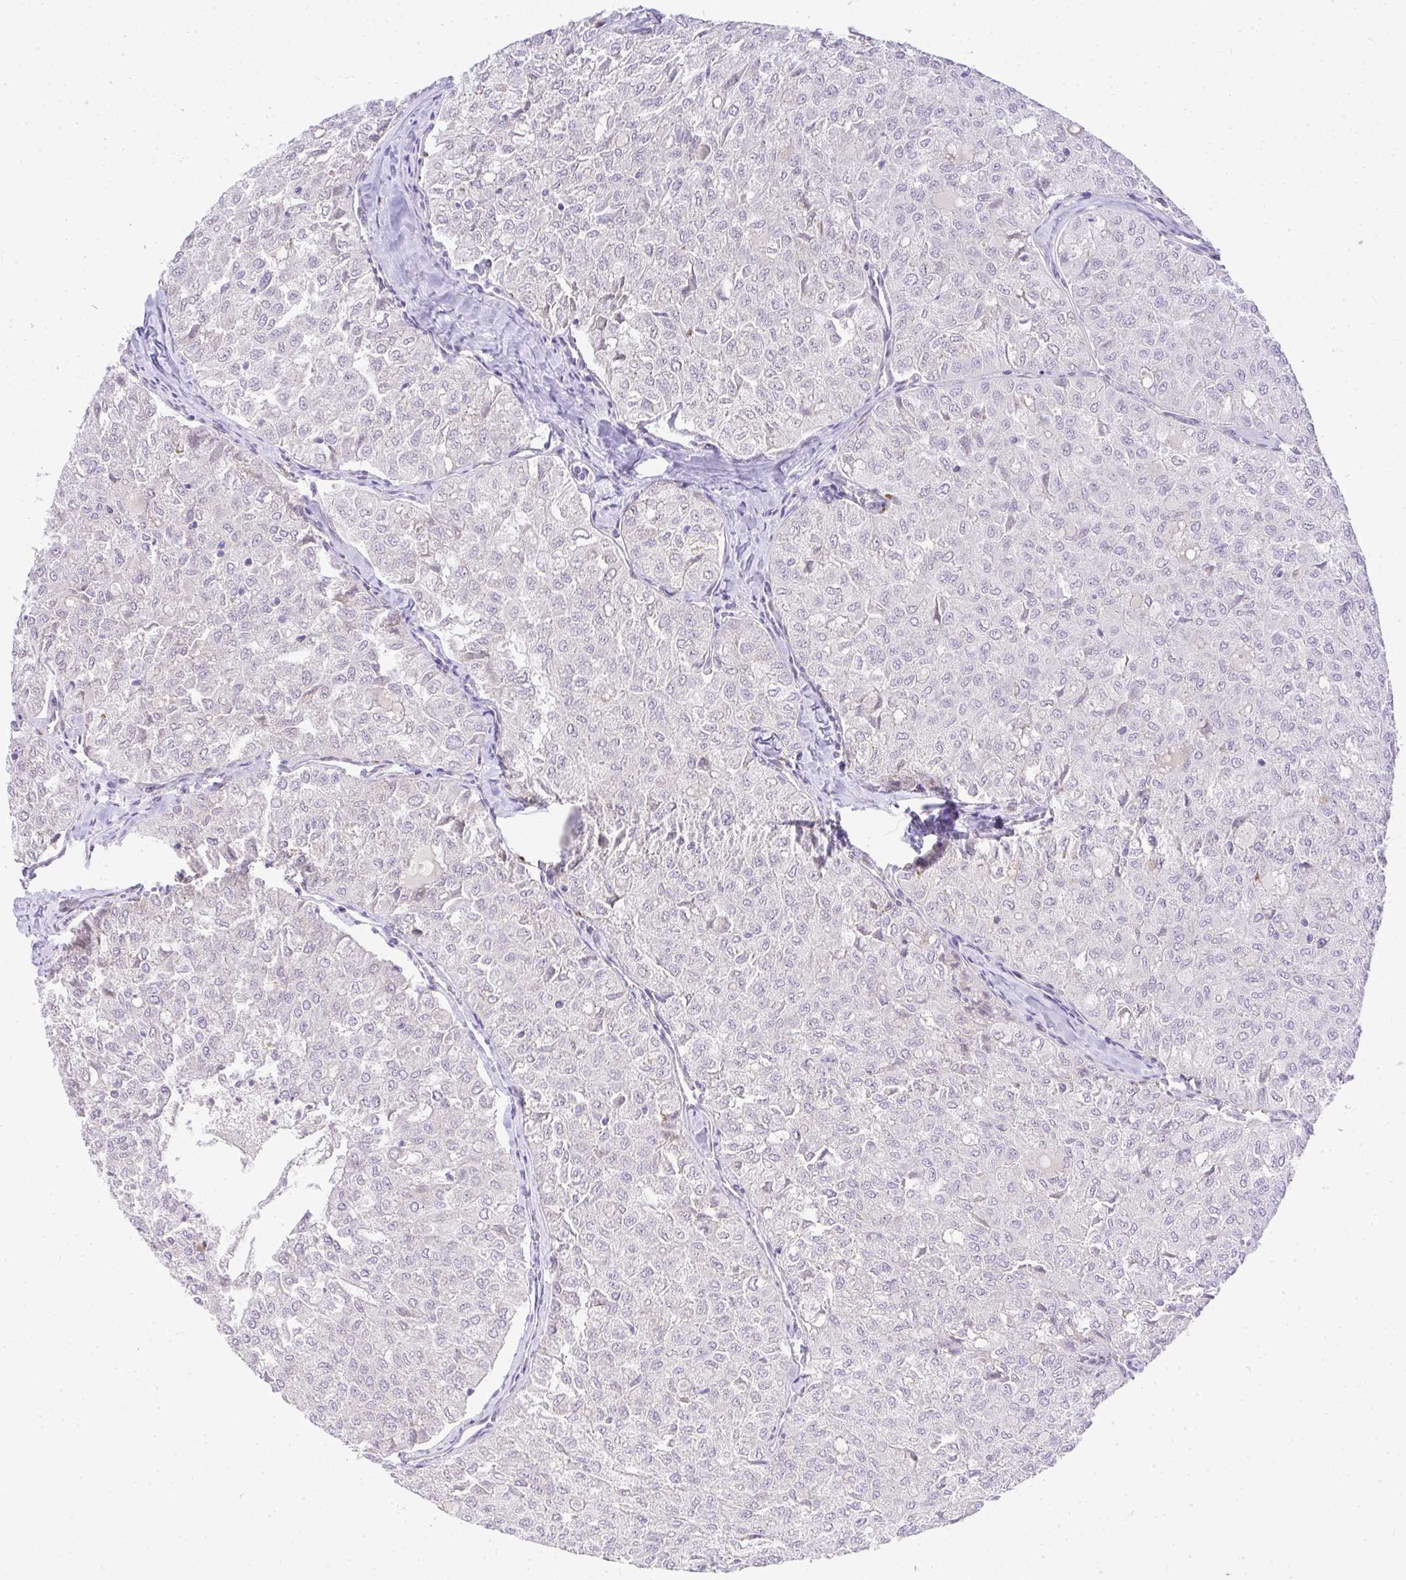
{"staining": {"intensity": "negative", "quantity": "none", "location": "none"}, "tissue": "thyroid cancer", "cell_type": "Tumor cells", "image_type": "cancer", "snomed": [{"axis": "morphology", "description": "Follicular adenoma carcinoma, NOS"}, {"axis": "topography", "description": "Thyroid gland"}], "caption": "DAB (3,3'-diaminobenzidine) immunohistochemical staining of follicular adenoma carcinoma (thyroid) exhibits no significant expression in tumor cells.", "gene": "ADRA2C", "patient": {"sex": "male", "age": 75}}